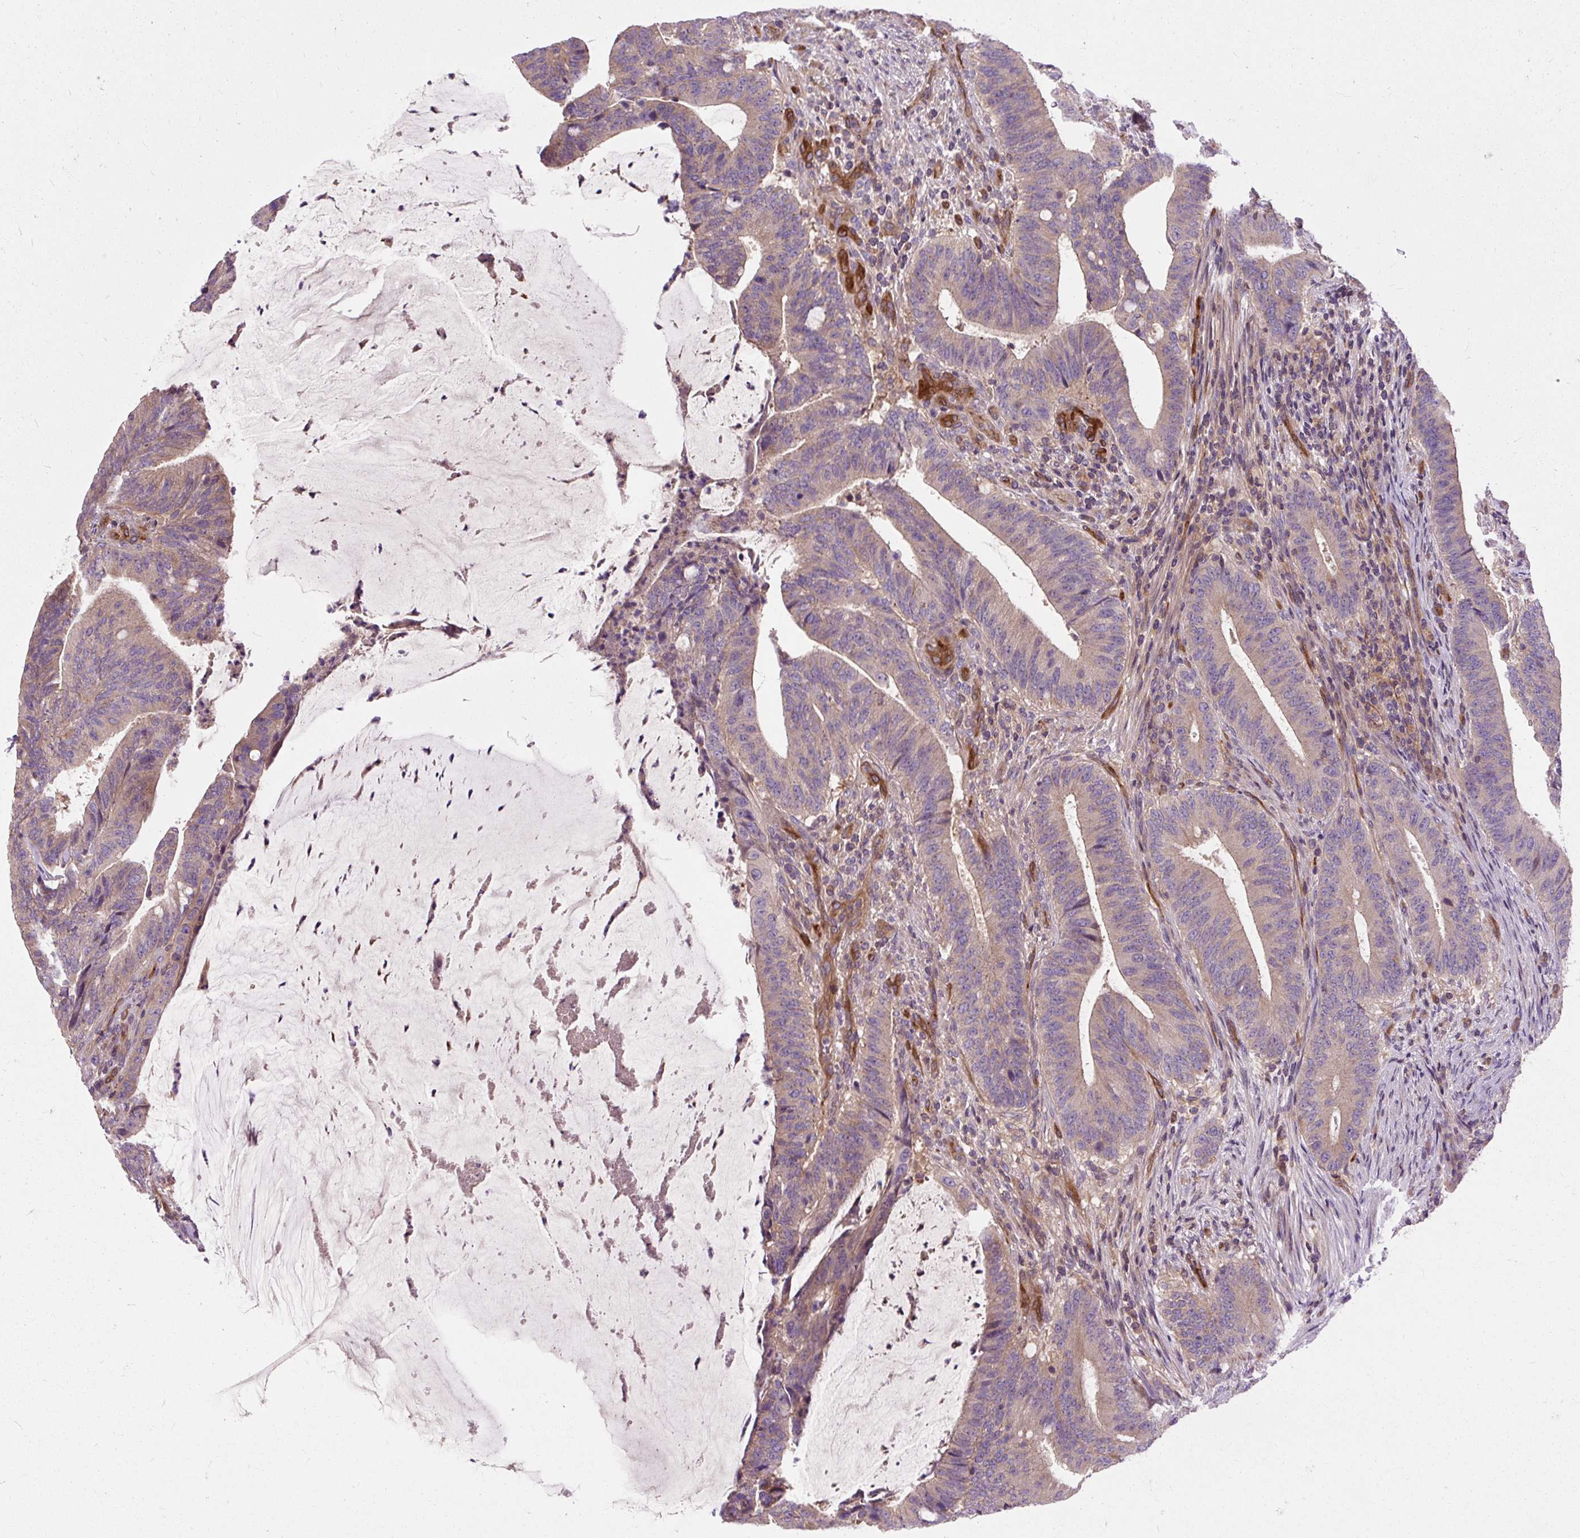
{"staining": {"intensity": "weak", "quantity": "25%-75%", "location": "cytoplasmic/membranous"}, "tissue": "colorectal cancer", "cell_type": "Tumor cells", "image_type": "cancer", "snomed": [{"axis": "morphology", "description": "Adenocarcinoma, NOS"}, {"axis": "topography", "description": "Colon"}], "caption": "A brown stain labels weak cytoplasmic/membranous staining of a protein in human adenocarcinoma (colorectal) tumor cells. The staining is performed using DAB (3,3'-diaminobenzidine) brown chromogen to label protein expression. The nuclei are counter-stained blue using hematoxylin.", "gene": "PCDHGB3", "patient": {"sex": "female", "age": 43}}